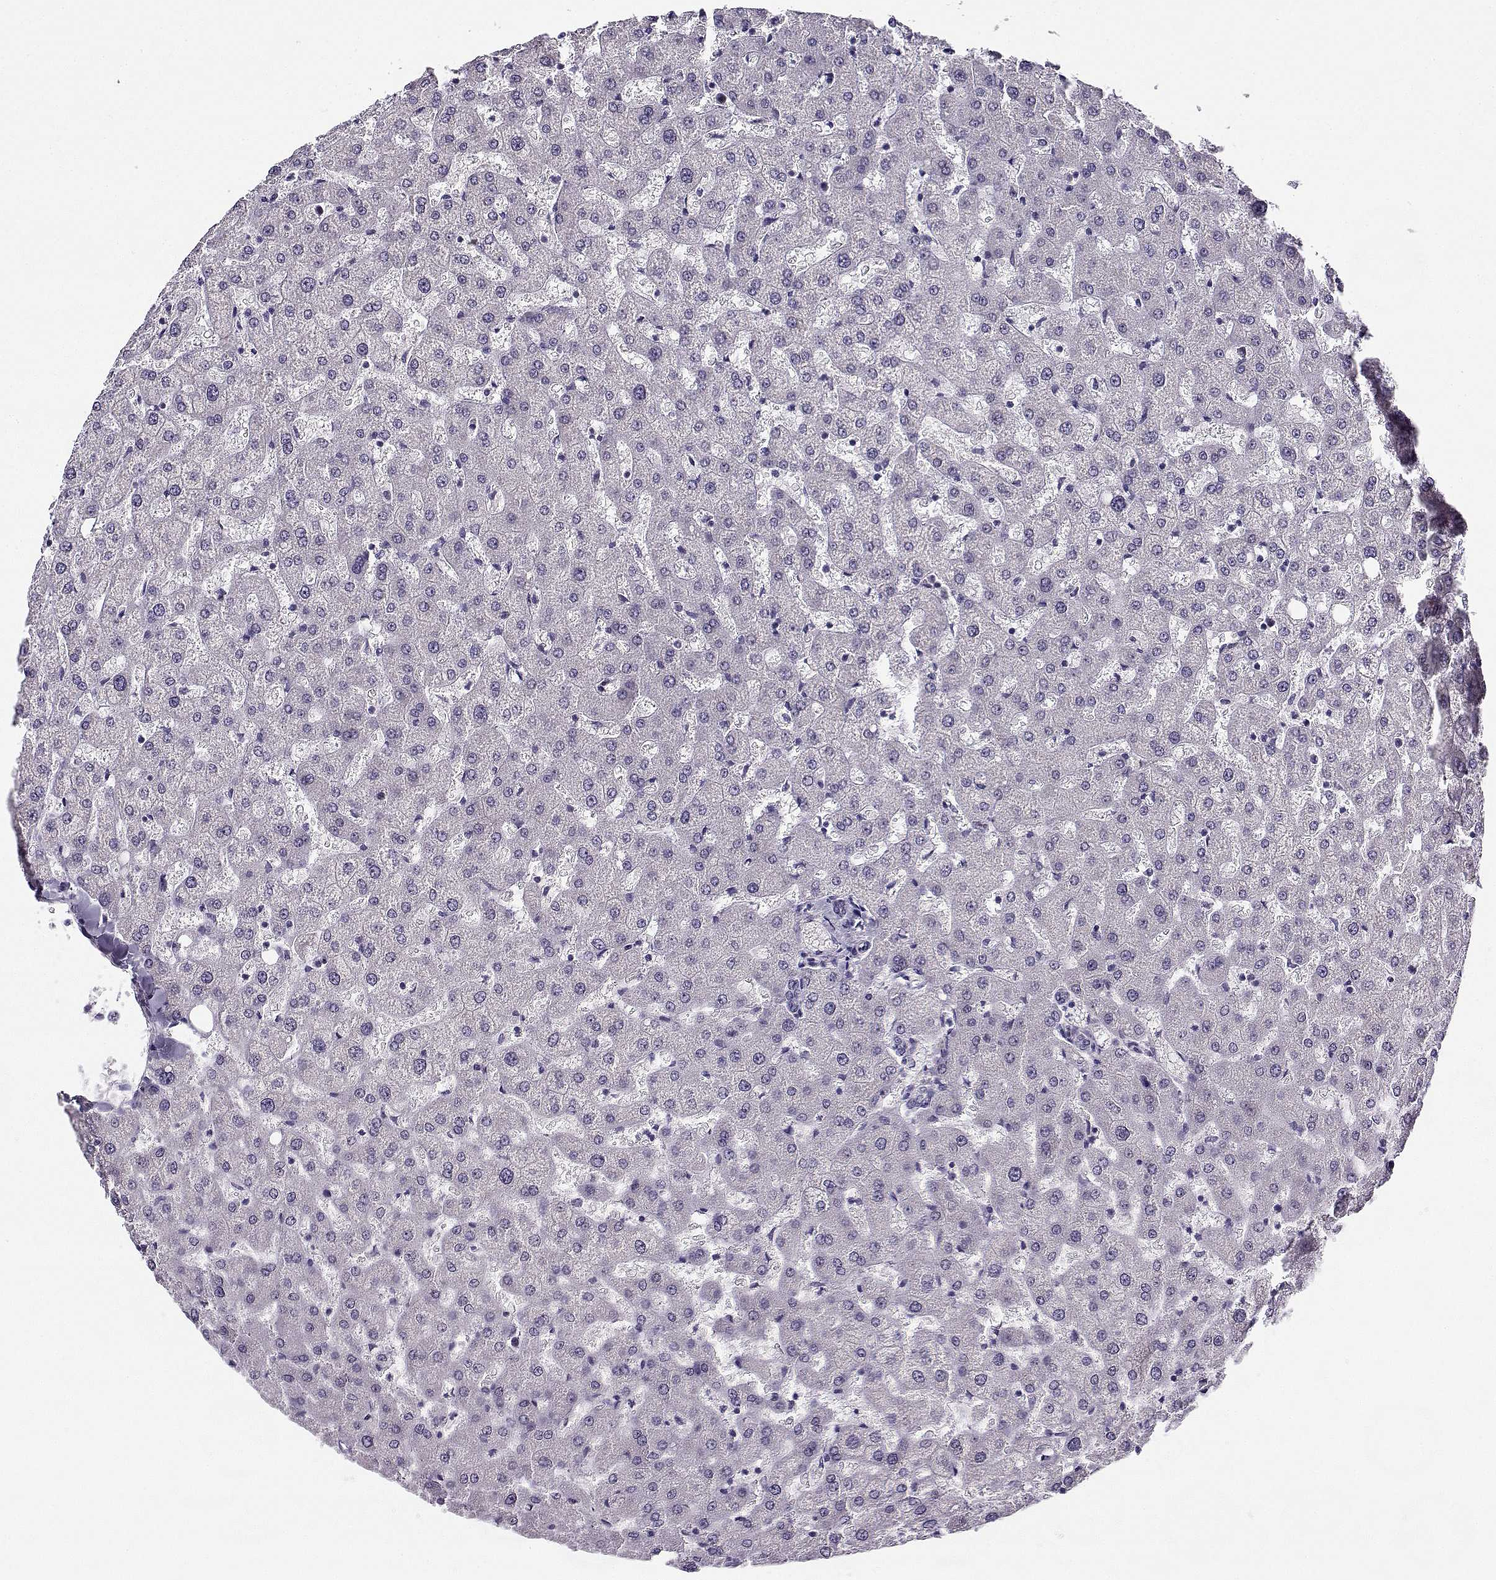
{"staining": {"intensity": "negative", "quantity": "none", "location": "none"}, "tissue": "liver", "cell_type": "Cholangiocytes", "image_type": "normal", "snomed": [{"axis": "morphology", "description": "Normal tissue, NOS"}, {"axis": "topography", "description": "Liver"}], "caption": "Liver was stained to show a protein in brown. There is no significant positivity in cholangiocytes. (DAB (3,3'-diaminobenzidine) IHC with hematoxylin counter stain).", "gene": "BACH1", "patient": {"sex": "female", "age": 50}}